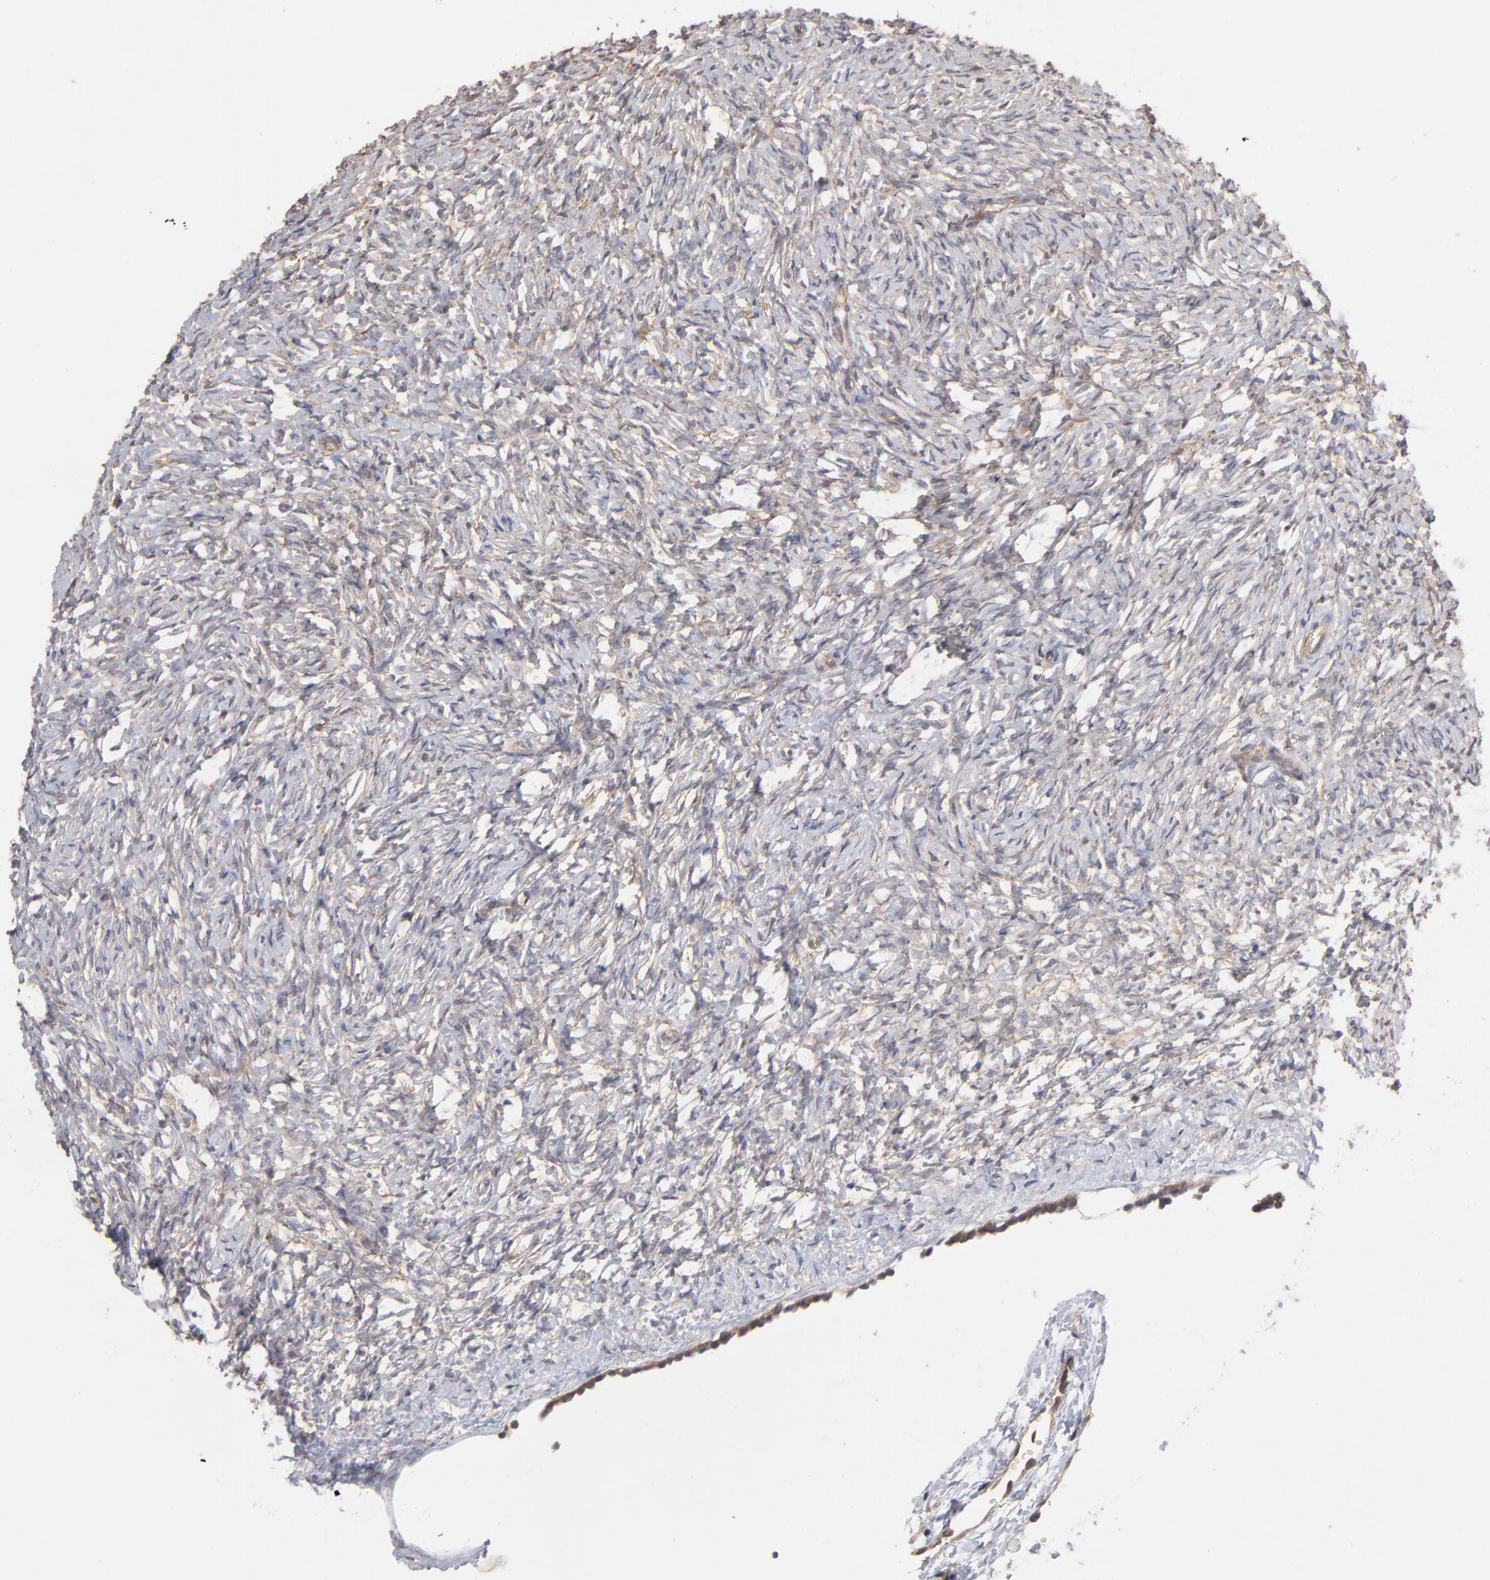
{"staining": {"intensity": "weak", "quantity": "25%-75%", "location": "cytoplasmic/membranous"}, "tissue": "ovary", "cell_type": "Ovarian stroma cells", "image_type": "normal", "snomed": [{"axis": "morphology", "description": "Normal tissue, NOS"}, {"axis": "topography", "description": "Ovary"}], "caption": "Weak cytoplasmic/membranous protein positivity is present in about 25%-75% of ovarian stroma cells in ovary. Nuclei are stained in blue.", "gene": "STAP2", "patient": {"sex": "female", "age": 35}}